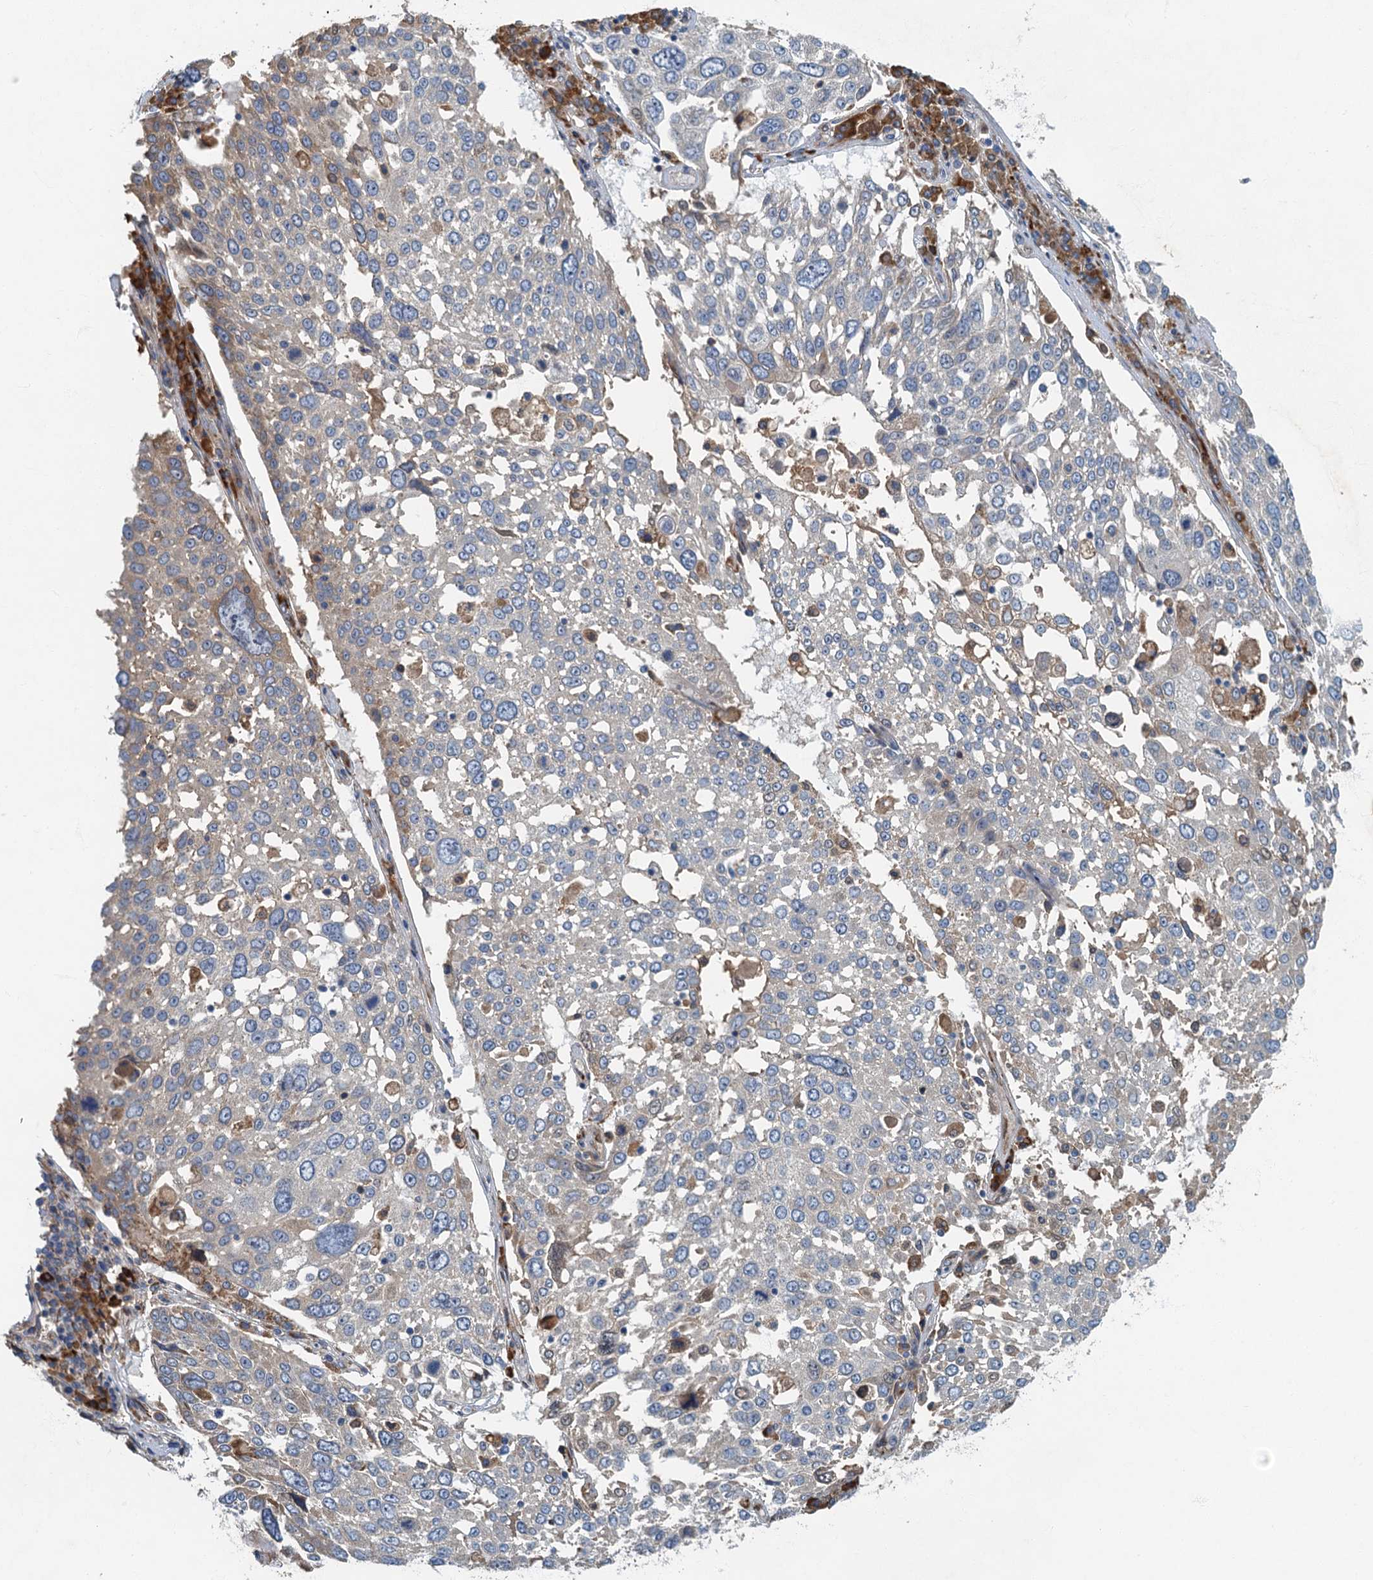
{"staining": {"intensity": "moderate", "quantity": "<25%", "location": "cytoplasmic/membranous"}, "tissue": "lung cancer", "cell_type": "Tumor cells", "image_type": "cancer", "snomed": [{"axis": "morphology", "description": "Squamous cell carcinoma, NOS"}, {"axis": "topography", "description": "Lung"}], "caption": "The histopathology image exhibits staining of squamous cell carcinoma (lung), revealing moderate cytoplasmic/membranous protein positivity (brown color) within tumor cells. Immunohistochemistry stains the protein of interest in brown and the nuclei are stained blue.", "gene": "SPDYC", "patient": {"sex": "male", "age": 65}}